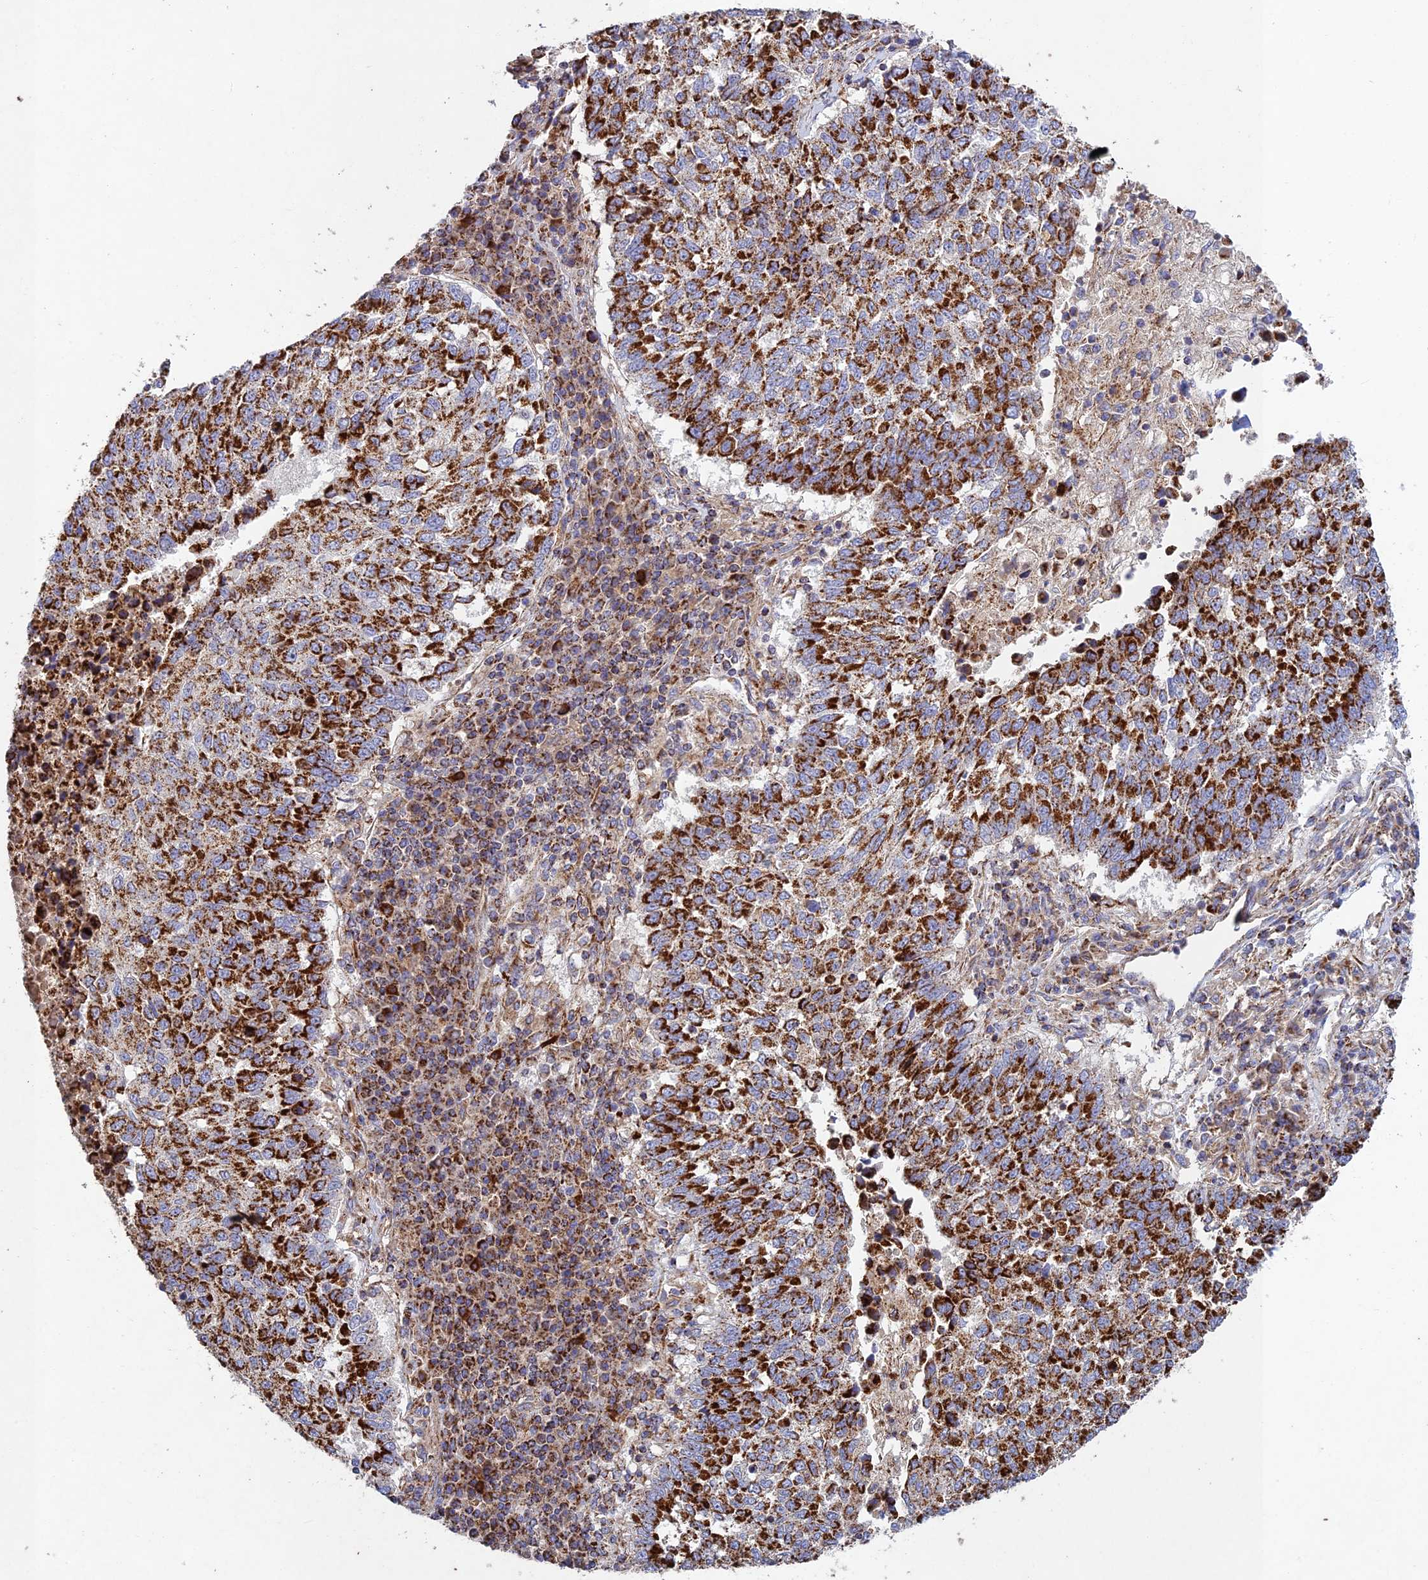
{"staining": {"intensity": "strong", "quantity": ">75%", "location": "cytoplasmic/membranous"}, "tissue": "lung cancer", "cell_type": "Tumor cells", "image_type": "cancer", "snomed": [{"axis": "morphology", "description": "Squamous cell carcinoma, NOS"}, {"axis": "topography", "description": "Lung"}], "caption": "Lung cancer tissue displays strong cytoplasmic/membranous expression in approximately >75% of tumor cells, visualized by immunohistochemistry. The protein is stained brown, and the nuclei are stained in blue (DAB IHC with brightfield microscopy, high magnification).", "gene": "KHDC3L", "patient": {"sex": "male", "age": 73}}